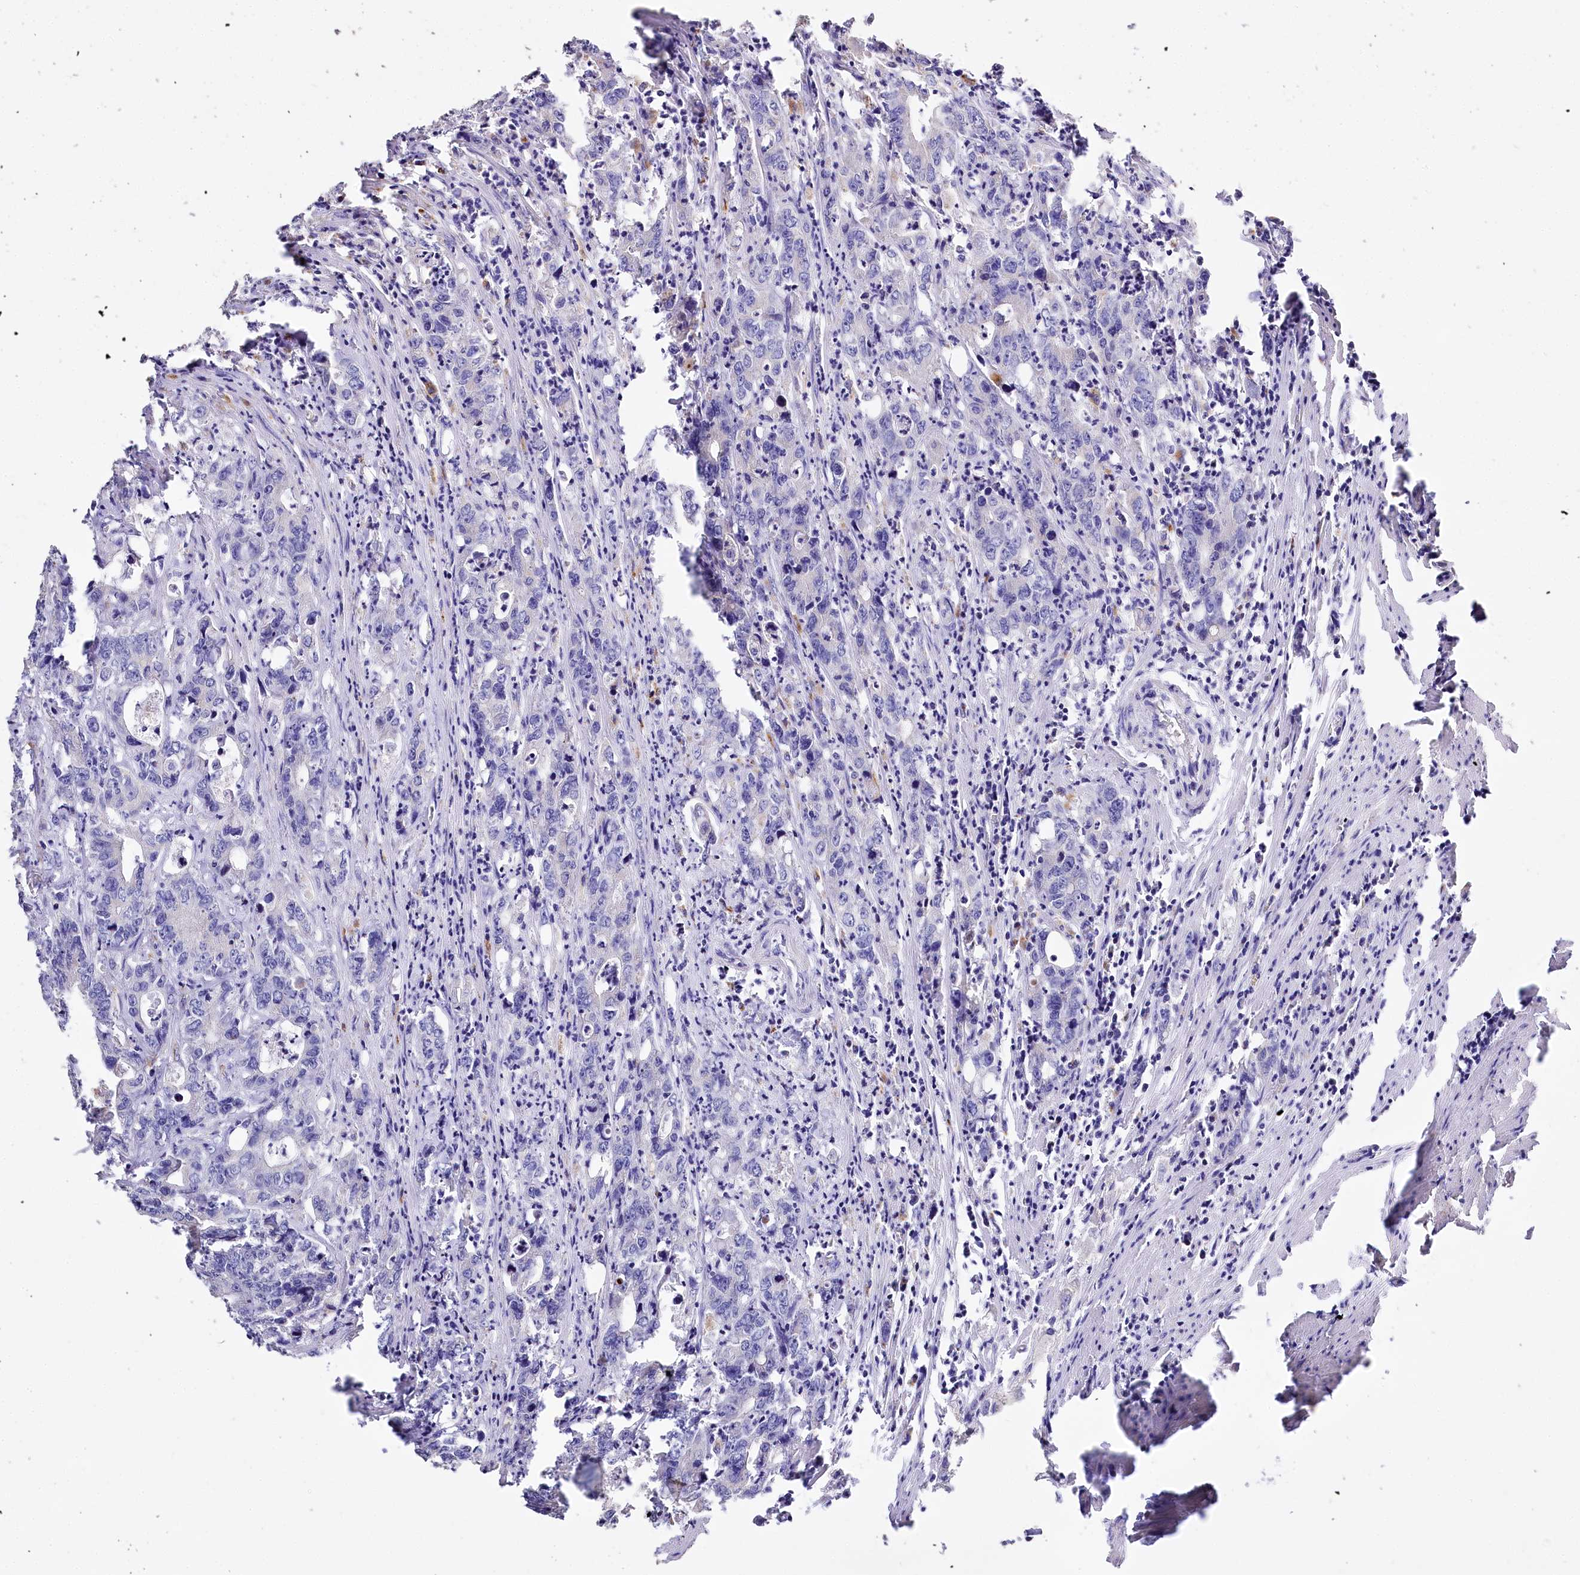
{"staining": {"intensity": "negative", "quantity": "none", "location": "none"}, "tissue": "colorectal cancer", "cell_type": "Tumor cells", "image_type": "cancer", "snomed": [{"axis": "morphology", "description": "Adenocarcinoma, NOS"}, {"axis": "topography", "description": "Colon"}], "caption": "This is an immunohistochemistry (IHC) image of human adenocarcinoma (colorectal). There is no expression in tumor cells.", "gene": "PTER", "patient": {"sex": "female", "age": 75}}